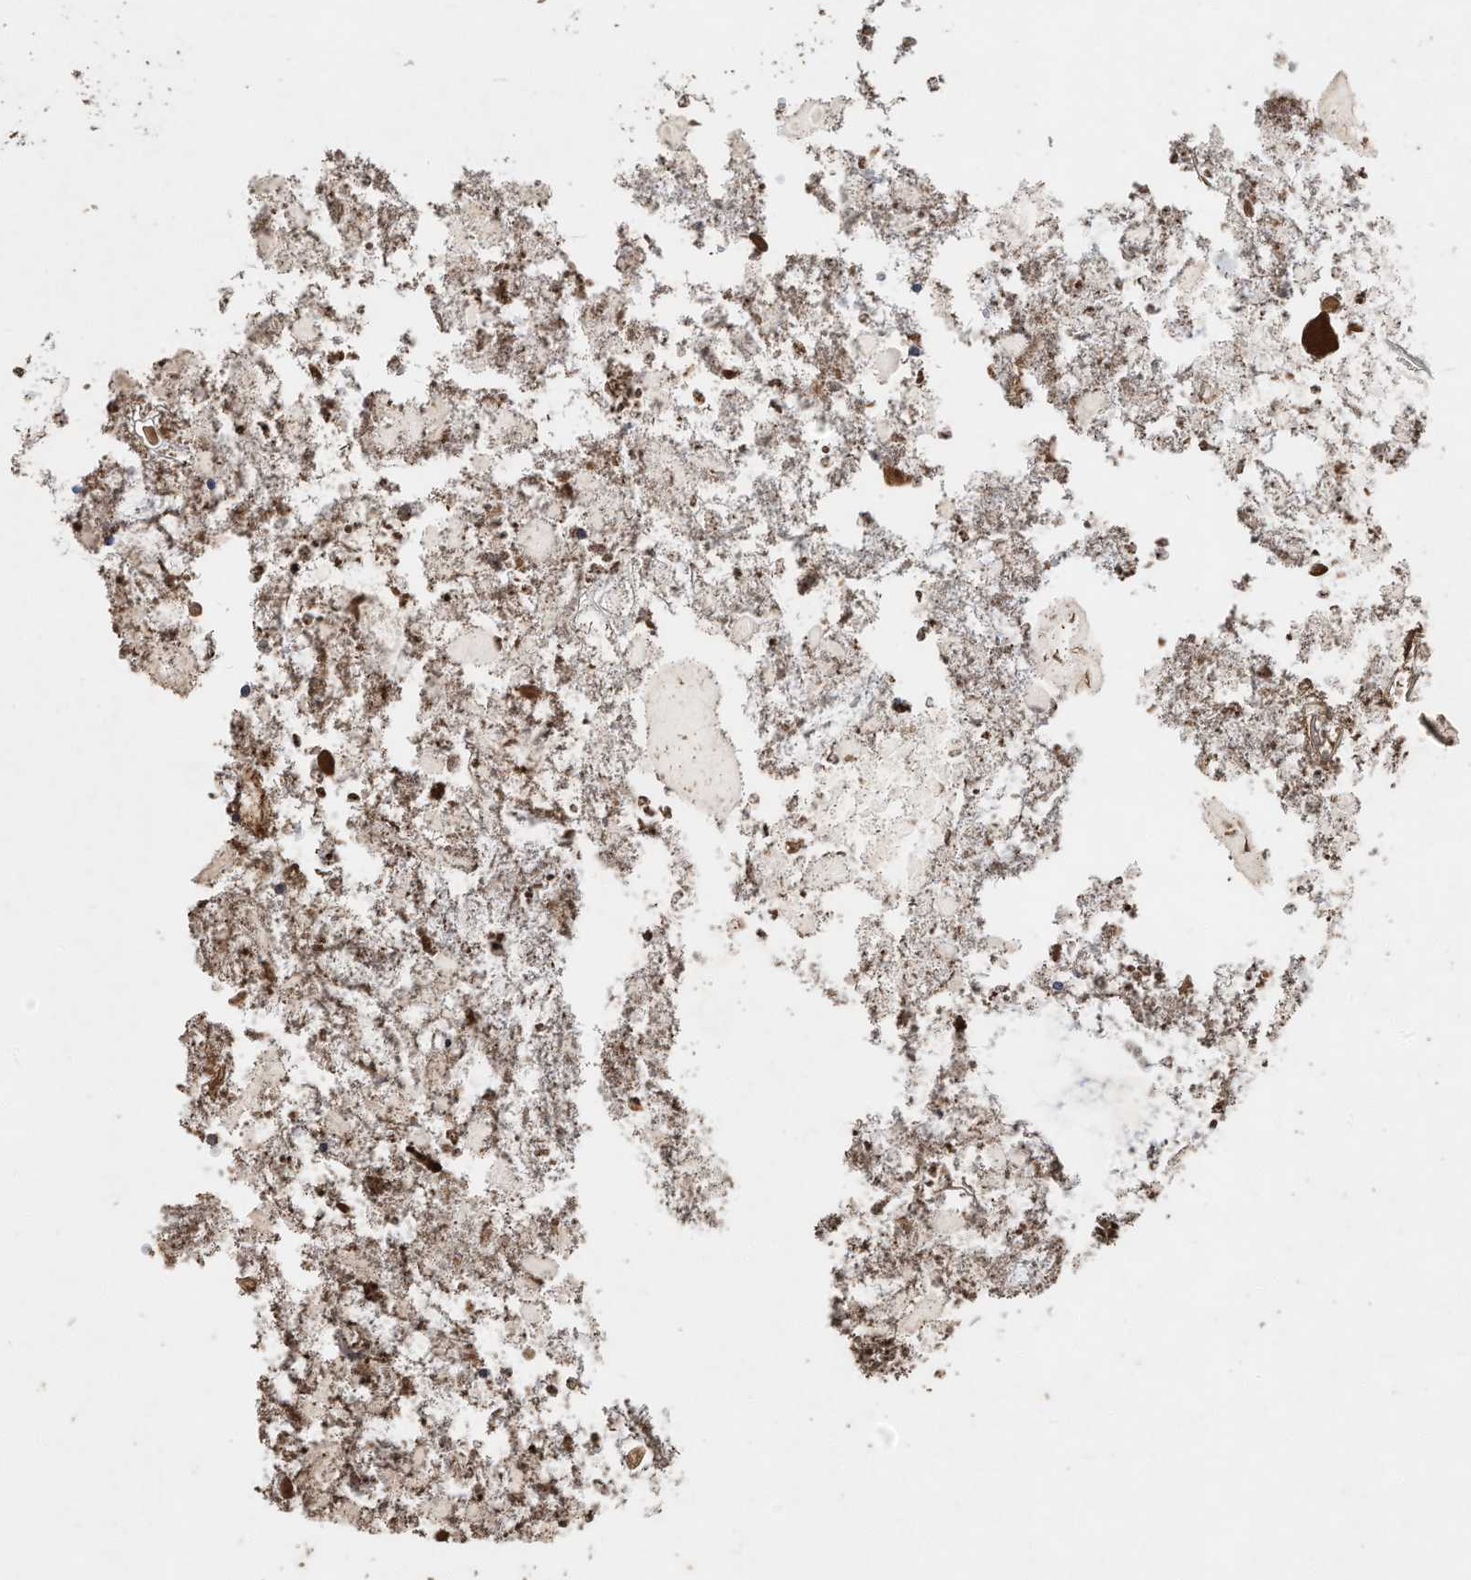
{"staining": {"intensity": "weak", "quantity": "<25%", "location": "cytoplasmic/membranous"}, "tissue": "appendix", "cell_type": "Glandular cells", "image_type": "normal", "snomed": [{"axis": "morphology", "description": "Normal tissue, NOS"}, {"axis": "topography", "description": "Appendix"}], "caption": "The IHC image has no significant staining in glandular cells of appendix. (Stains: DAB (3,3'-diaminobenzidine) IHC with hematoxylin counter stain, Microscopy: brightfield microscopy at high magnification).", "gene": "CAPN13", "patient": {"sex": "female", "age": 54}}